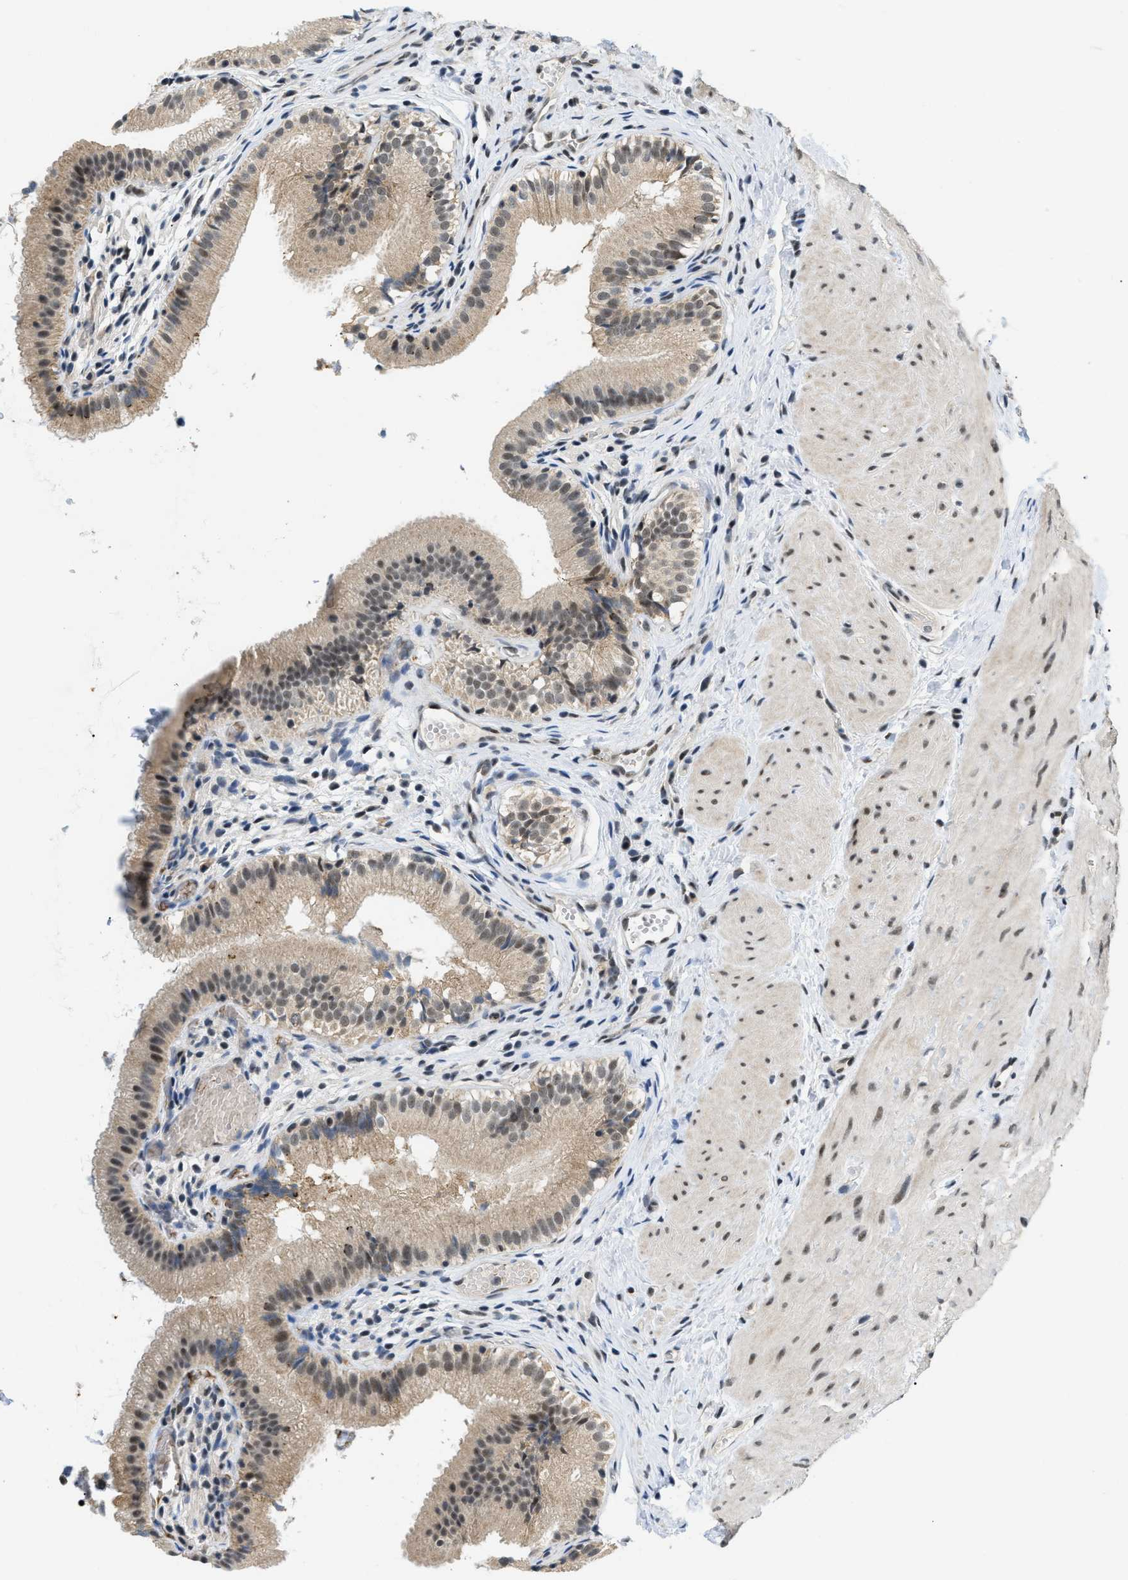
{"staining": {"intensity": "moderate", "quantity": ">75%", "location": "cytoplasmic/membranous,nuclear"}, "tissue": "gallbladder", "cell_type": "Glandular cells", "image_type": "normal", "snomed": [{"axis": "morphology", "description": "Normal tissue, NOS"}, {"axis": "topography", "description": "Gallbladder"}], "caption": "Immunohistochemical staining of unremarkable gallbladder demonstrates moderate cytoplasmic/membranous,nuclear protein expression in approximately >75% of glandular cells. The staining was performed using DAB, with brown indicating positive protein expression. Nuclei are stained blue with hematoxylin.", "gene": "ZBTB11", "patient": {"sex": "female", "age": 26}}